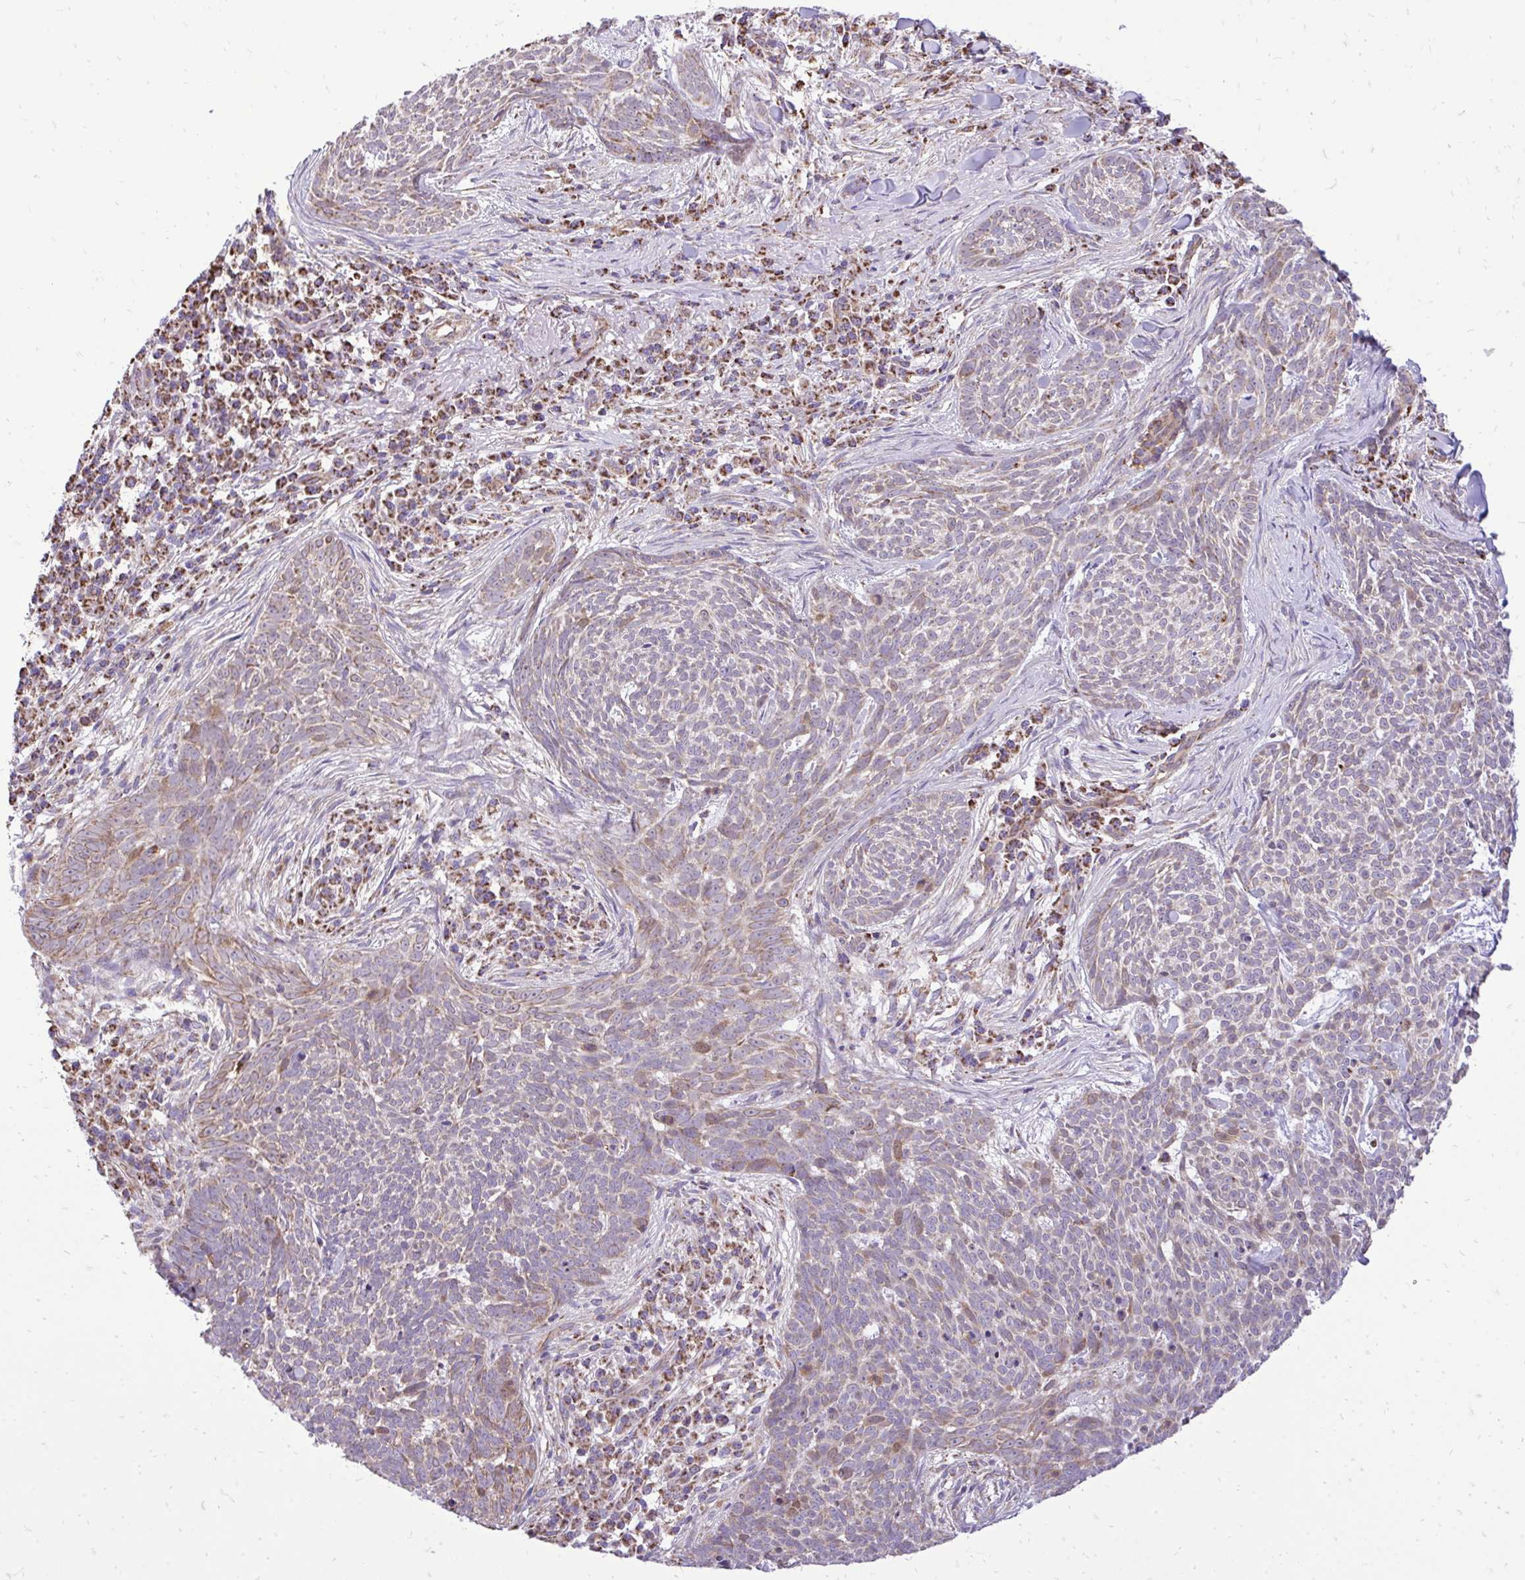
{"staining": {"intensity": "weak", "quantity": ">75%", "location": "cytoplasmic/membranous"}, "tissue": "skin cancer", "cell_type": "Tumor cells", "image_type": "cancer", "snomed": [{"axis": "morphology", "description": "Basal cell carcinoma"}, {"axis": "topography", "description": "Skin"}], "caption": "This is an image of immunohistochemistry staining of skin basal cell carcinoma, which shows weak staining in the cytoplasmic/membranous of tumor cells.", "gene": "UBE2C", "patient": {"sex": "female", "age": 93}}